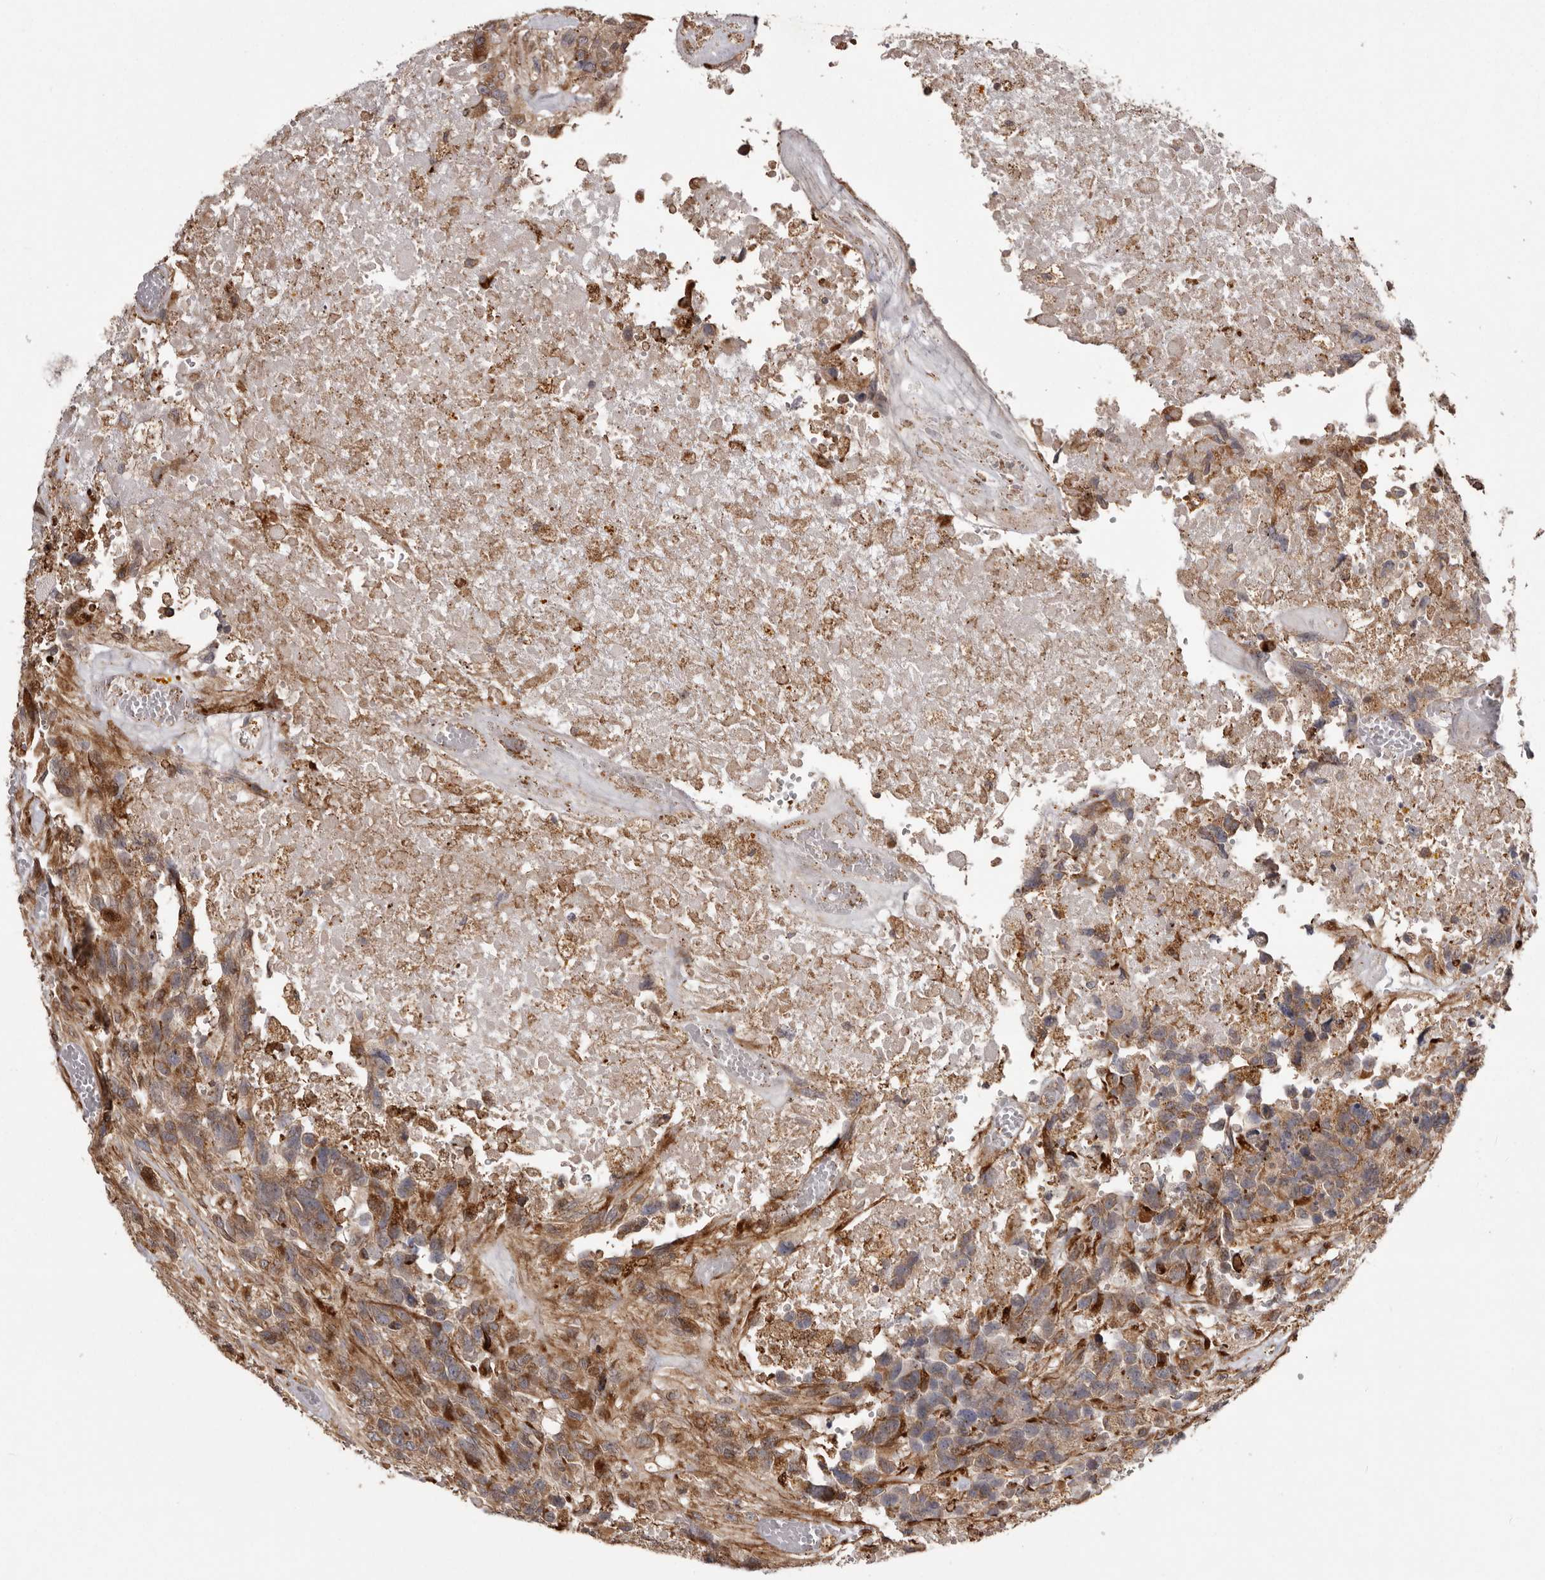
{"staining": {"intensity": "moderate", "quantity": ">75%", "location": "cytoplasmic/membranous"}, "tissue": "glioma", "cell_type": "Tumor cells", "image_type": "cancer", "snomed": [{"axis": "morphology", "description": "Glioma, malignant, High grade"}, {"axis": "topography", "description": "Brain"}], "caption": "High-magnification brightfield microscopy of glioma stained with DAB (3,3'-diaminobenzidine) (brown) and counterstained with hematoxylin (blue). tumor cells exhibit moderate cytoplasmic/membranous positivity is seen in about>75% of cells. The staining is performed using DAB brown chromogen to label protein expression. The nuclei are counter-stained blue using hematoxylin.", "gene": "NUP43", "patient": {"sex": "male", "age": 69}}